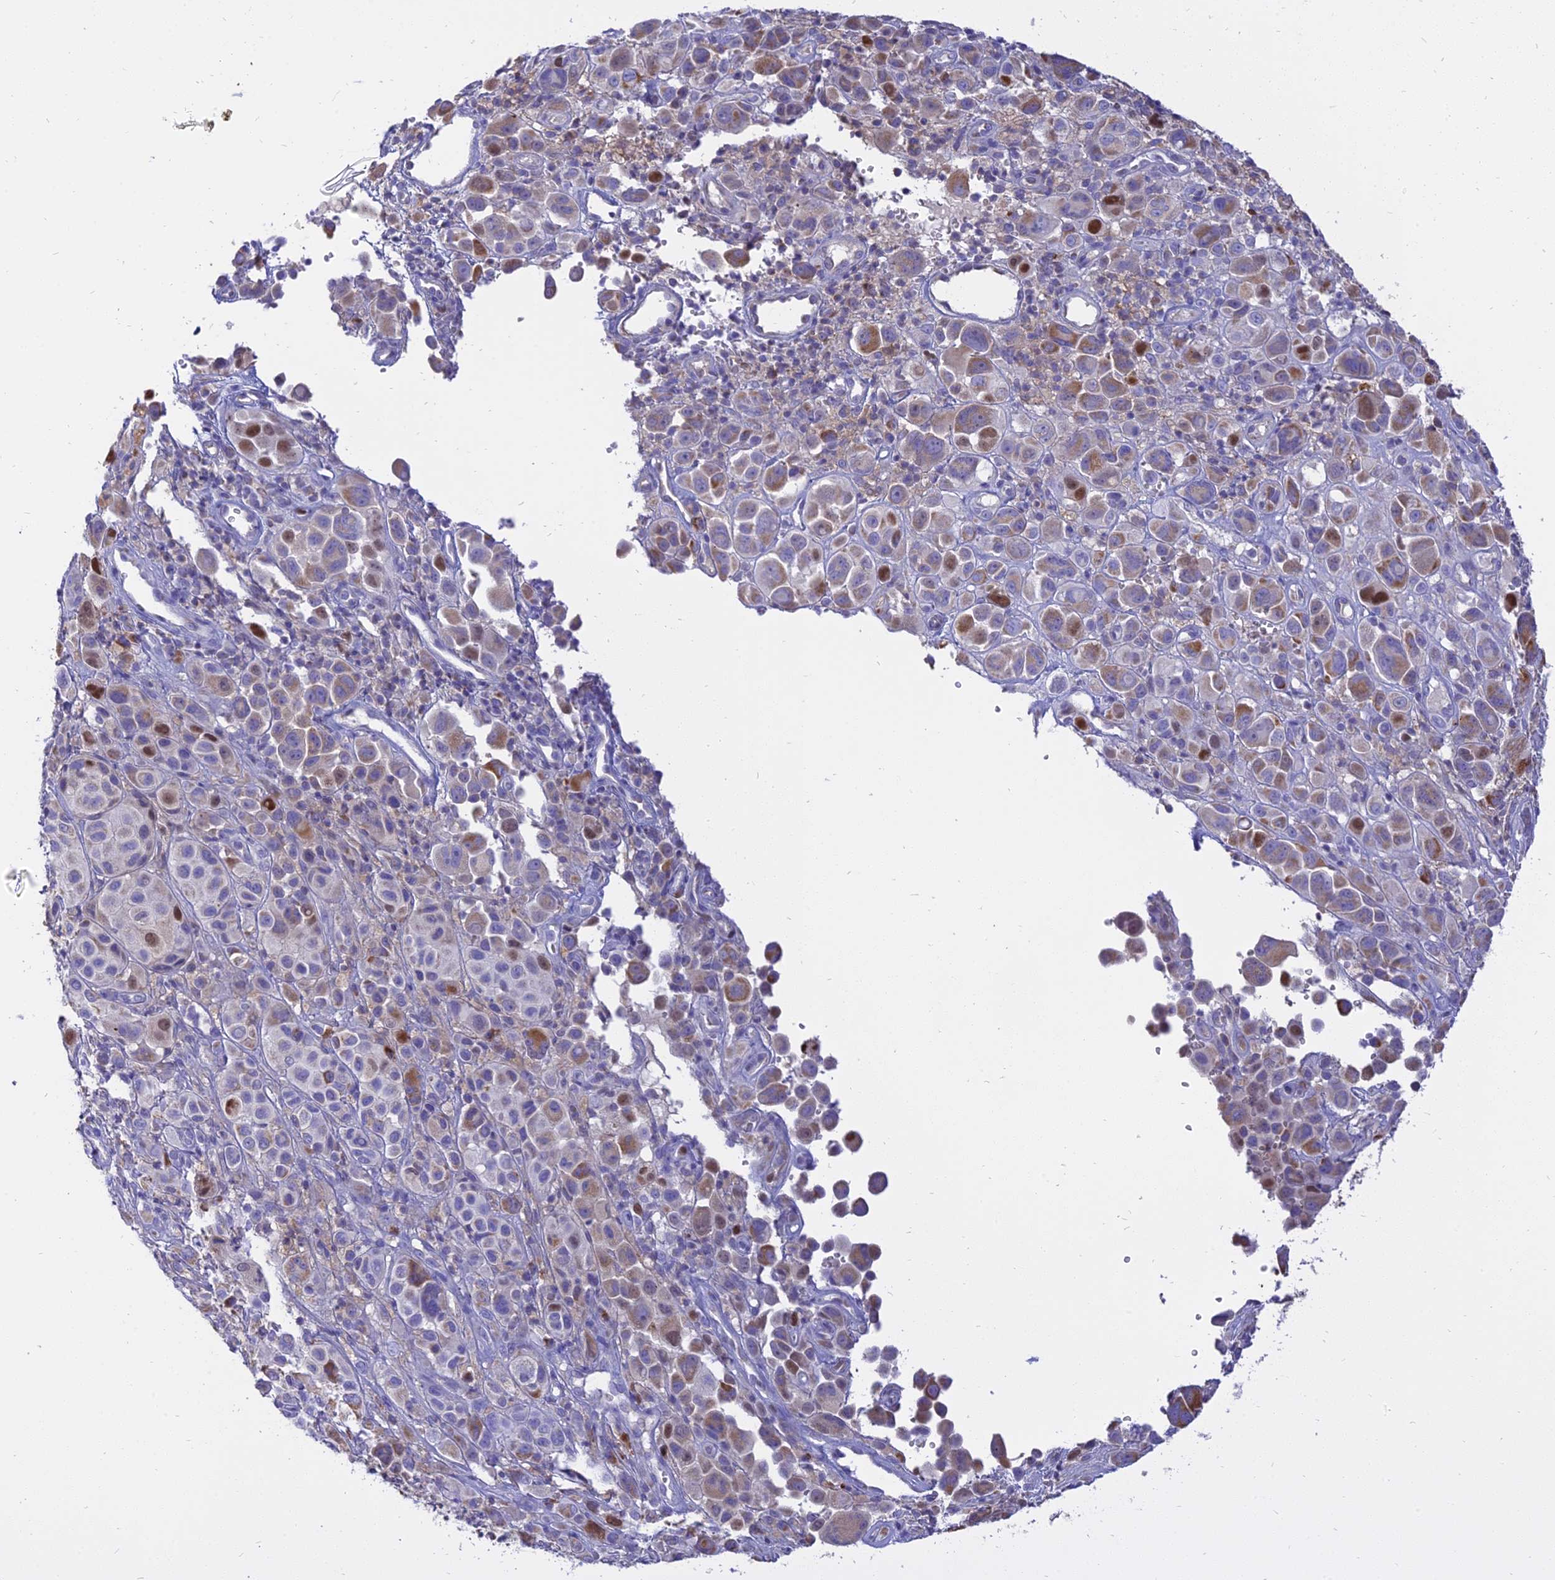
{"staining": {"intensity": "moderate", "quantity": "<25%", "location": "cytoplasmic/membranous,nuclear"}, "tissue": "melanoma", "cell_type": "Tumor cells", "image_type": "cancer", "snomed": [{"axis": "morphology", "description": "Malignant melanoma, NOS"}, {"axis": "topography", "description": "Skin of trunk"}], "caption": "Immunohistochemical staining of melanoma exhibits low levels of moderate cytoplasmic/membranous and nuclear staining in about <25% of tumor cells.", "gene": "CENPV", "patient": {"sex": "male", "age": 71}}